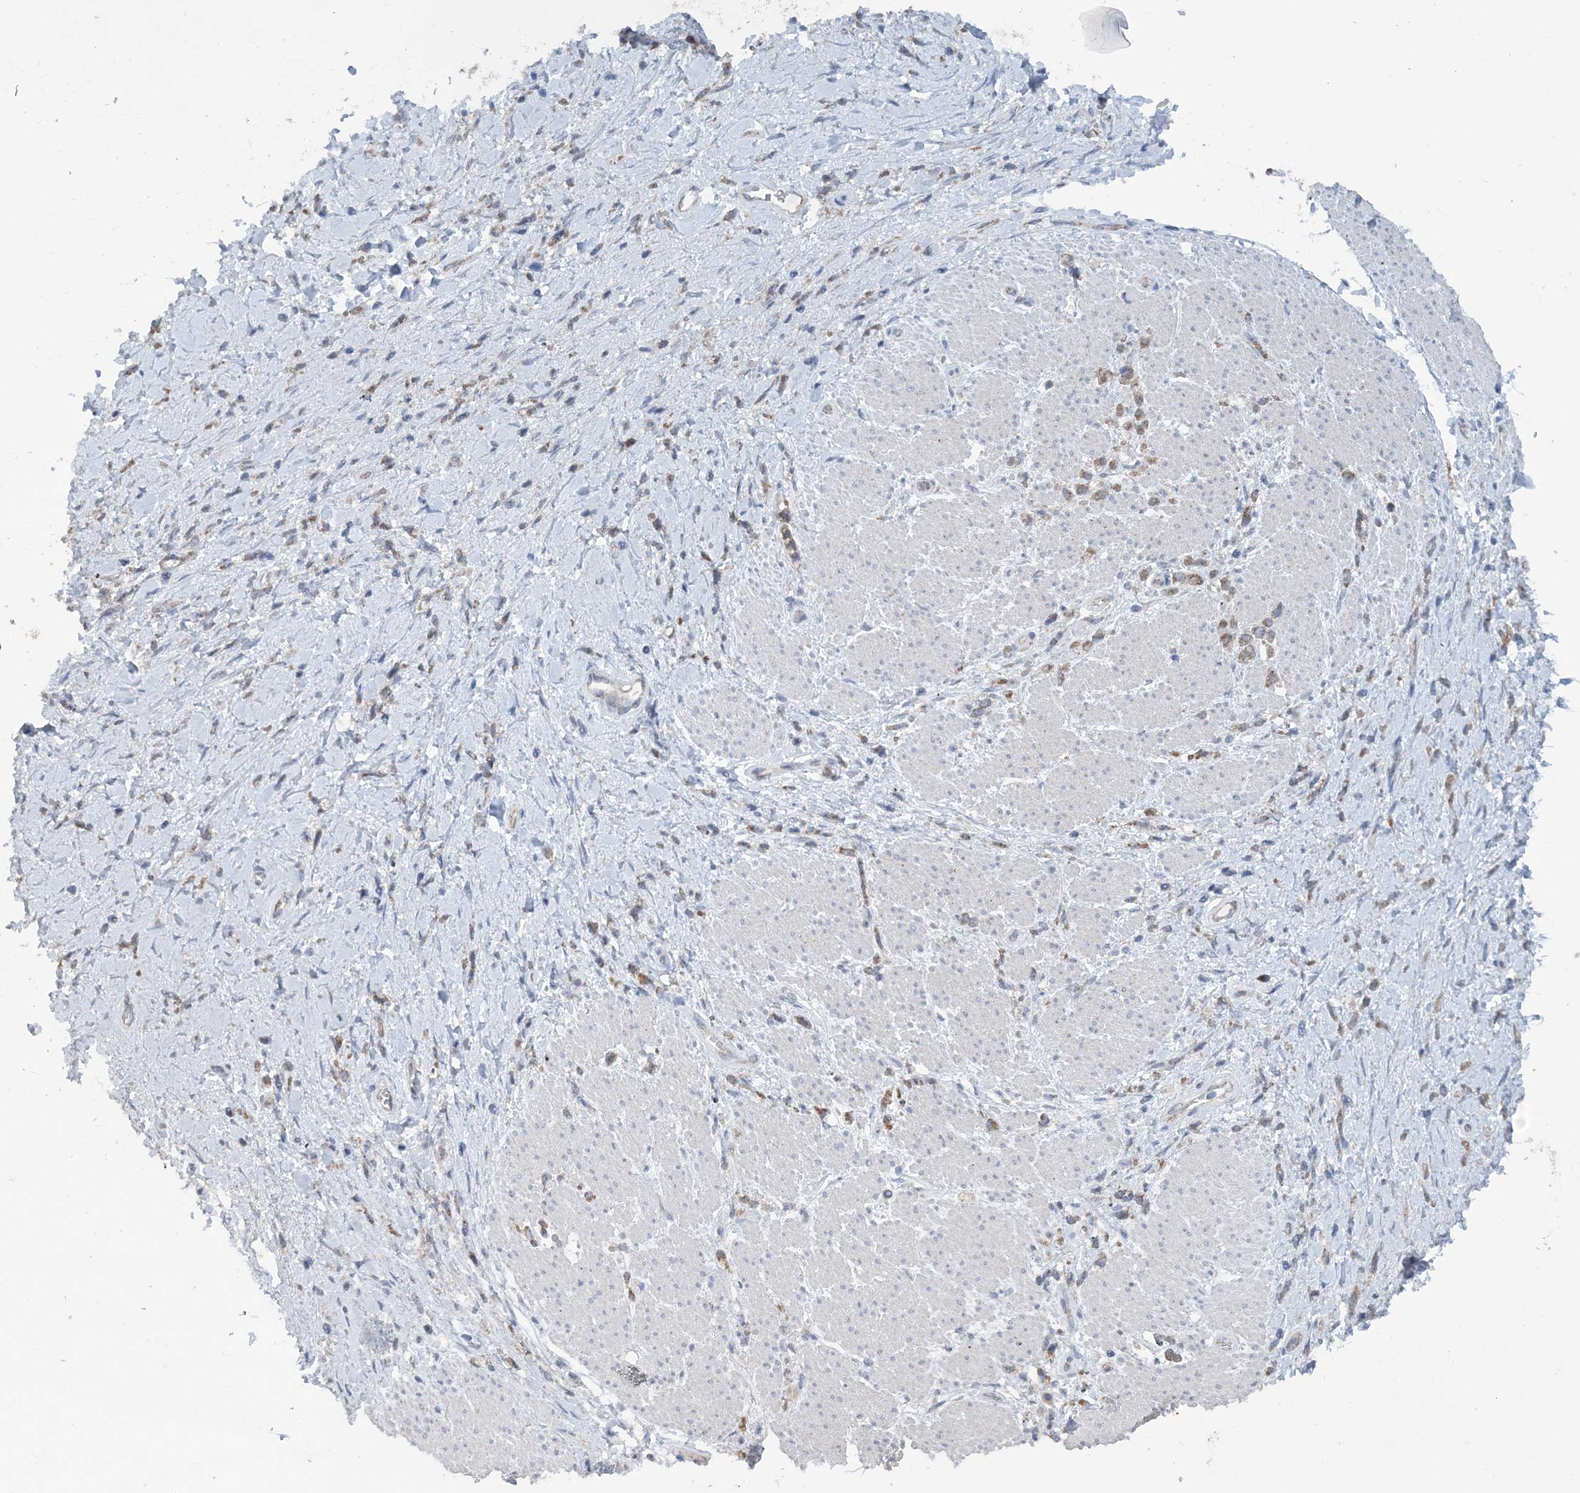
{"staining": {"intensity": "moderate", "quantity": "25%-75%", "location": "cytoplasmic/membranous"}, "tissue": "stomach cancer", "cell_type": "Tumor cells", "image_type": "cancer", "snomed": [{"axis": "morphology", "description": "Adenocarcinoma, NOS"}, {"axis": "topography", "description": "Stomach"}], "caption": "A histopathology image of adenocarcinoma (stomach) stained for a protein displays moderate cytoplasmic/membranous brown staining in tumor cells.", "gene": "COPE", "patient": {"sex": "female", "age": 60}}